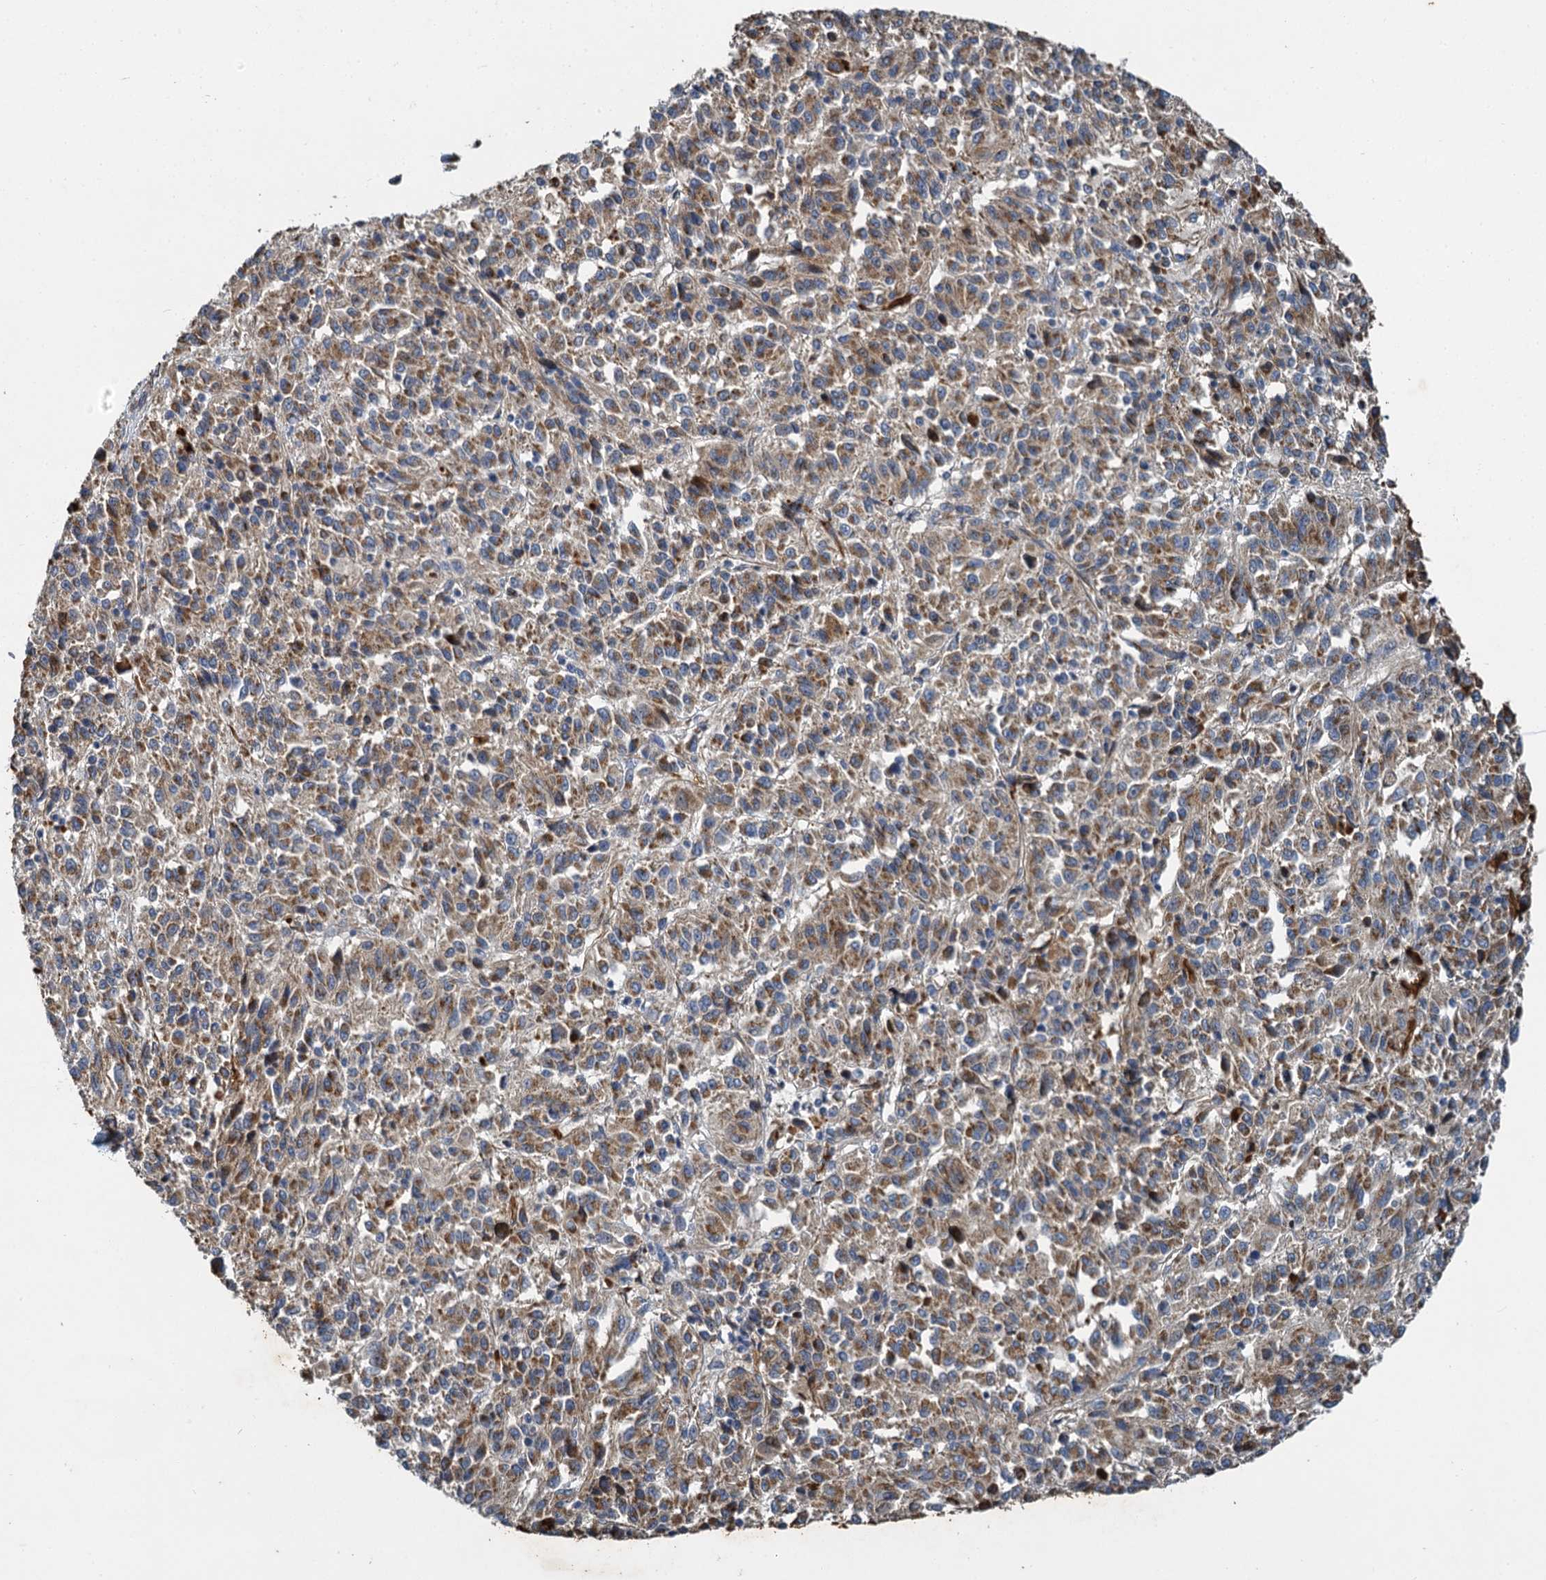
{"staining": {"intensity": "moderate", "quantity": ">75%", "location": "cytoplasmic/membranous"}, "tissue": "melanoma", "cell_type": "Tumor cells", "image_type": "cancer", "snomed": [{"axis": "morphology", "description": "Malignant melanoma, Metastatic site"}, {"axis": "topography", "description": "Lung"}], "caption": "Immunohistochemical staining of malignant melanoma (metastatic site) shows moderate cytoplasmic/membranous protein staining in approximately >75% of tumor cells.", "gene": "BCS1L", "patient": {"sex": "male", "age": 64}}